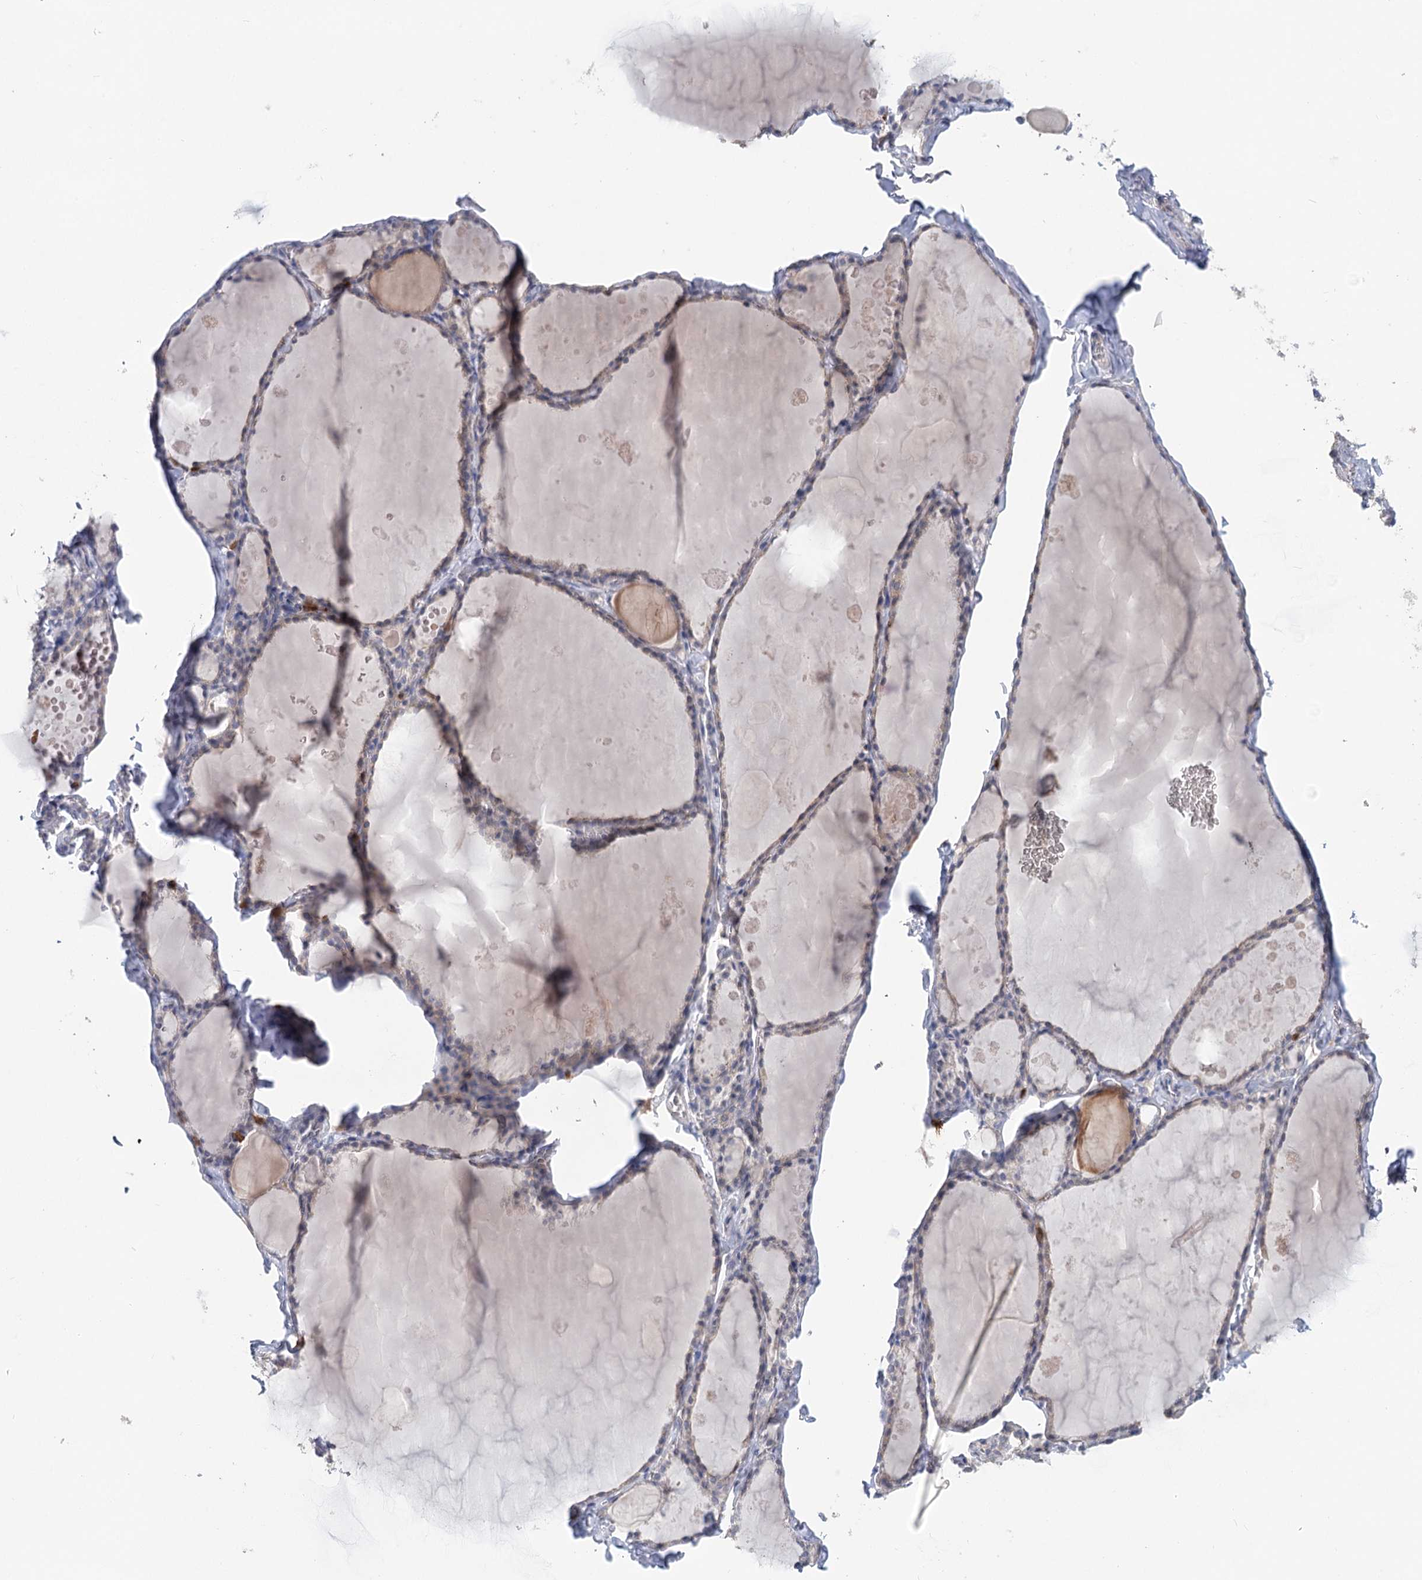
{"staining": {"intensity": "weak", "quantity": "<25%", "location": "cytoplasmic/membranous"}, "tissue": "thyroid gland", "cell_type": "Glandular cells", "image_type": "normal", "snomed": [{"axis": "morphology", "description": "Normal tissue, NOS"}, {"axis": "topography", "description": "Thyroid gland"}], "caption": "Thyroid gland stained for a protein using immunohistochemistry (IHC) shows no expression glandular cells.", "gene": "EPB41L5", "patient": {"sex": "male", "age": 56}}